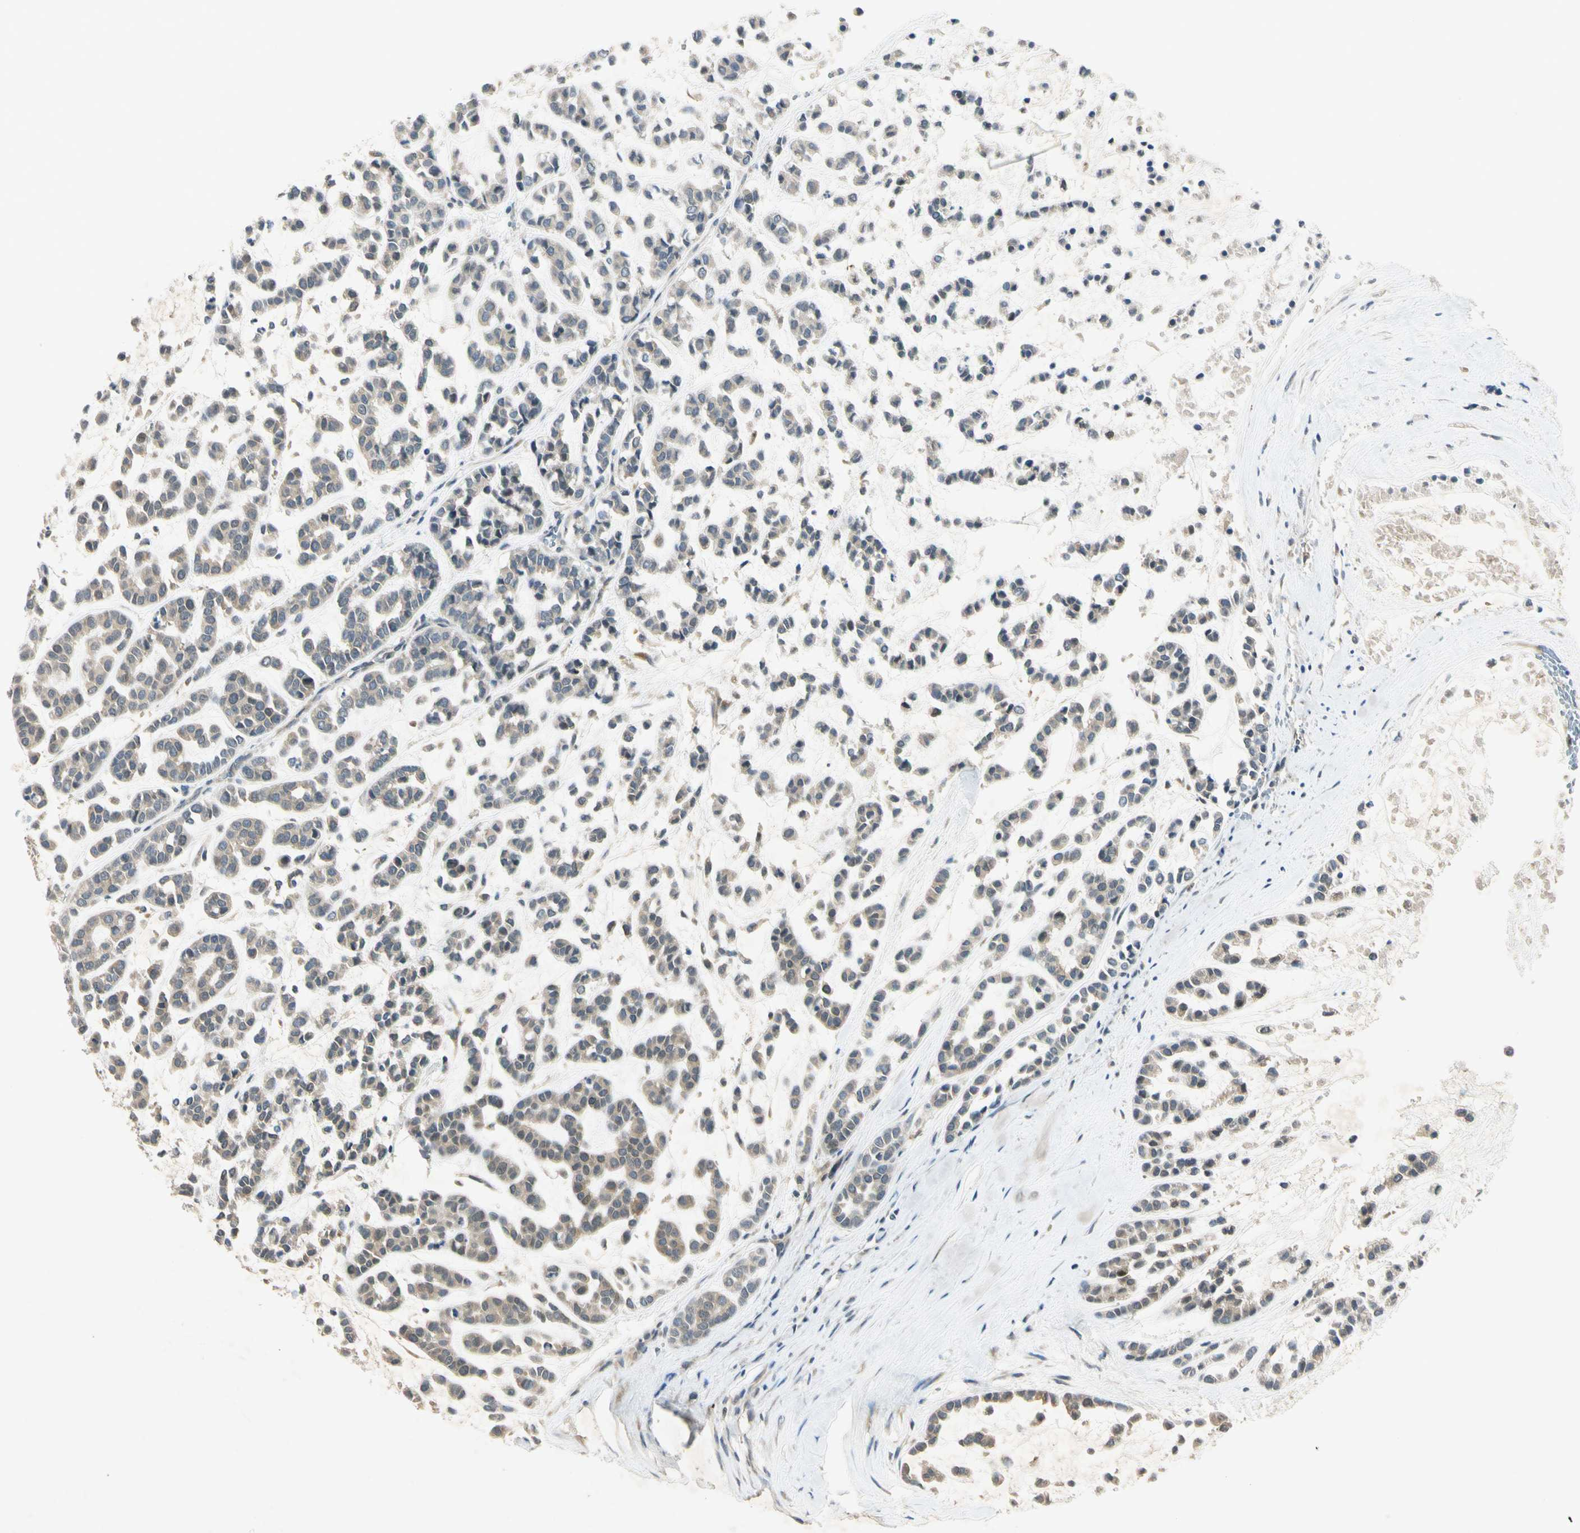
{"staining": {"intensity": "weak", "quantity": ">75%", "location": "cytoplasmic/membranous"}, "tissue": "head and neck cancer", "cell_type": "Tumor cells", "image_type": "cancer", "snomed": [{"axis": "morphology", "description": "Adenocarcinoma, NOS"}, {"axis": "morphology", "description": "Adenoma, NOS"}, {"axis": "topography", "description": "Head-Neck"}], "caption": "Head and neck adenoma tissue reveals weak cytoplasmic/membranous expression in approximately >75% of tumor cells, visualized by immunohistochemistry. The staining was performed using DAB (3,3'-diaminobenzidine) to visualize the protein expression in brown, while the nuclei were stained in blue with hematoxylin (Magnification: 20x).", "gene": "RPS6KB2", "patient": {"sex": "female", "age": 55}}